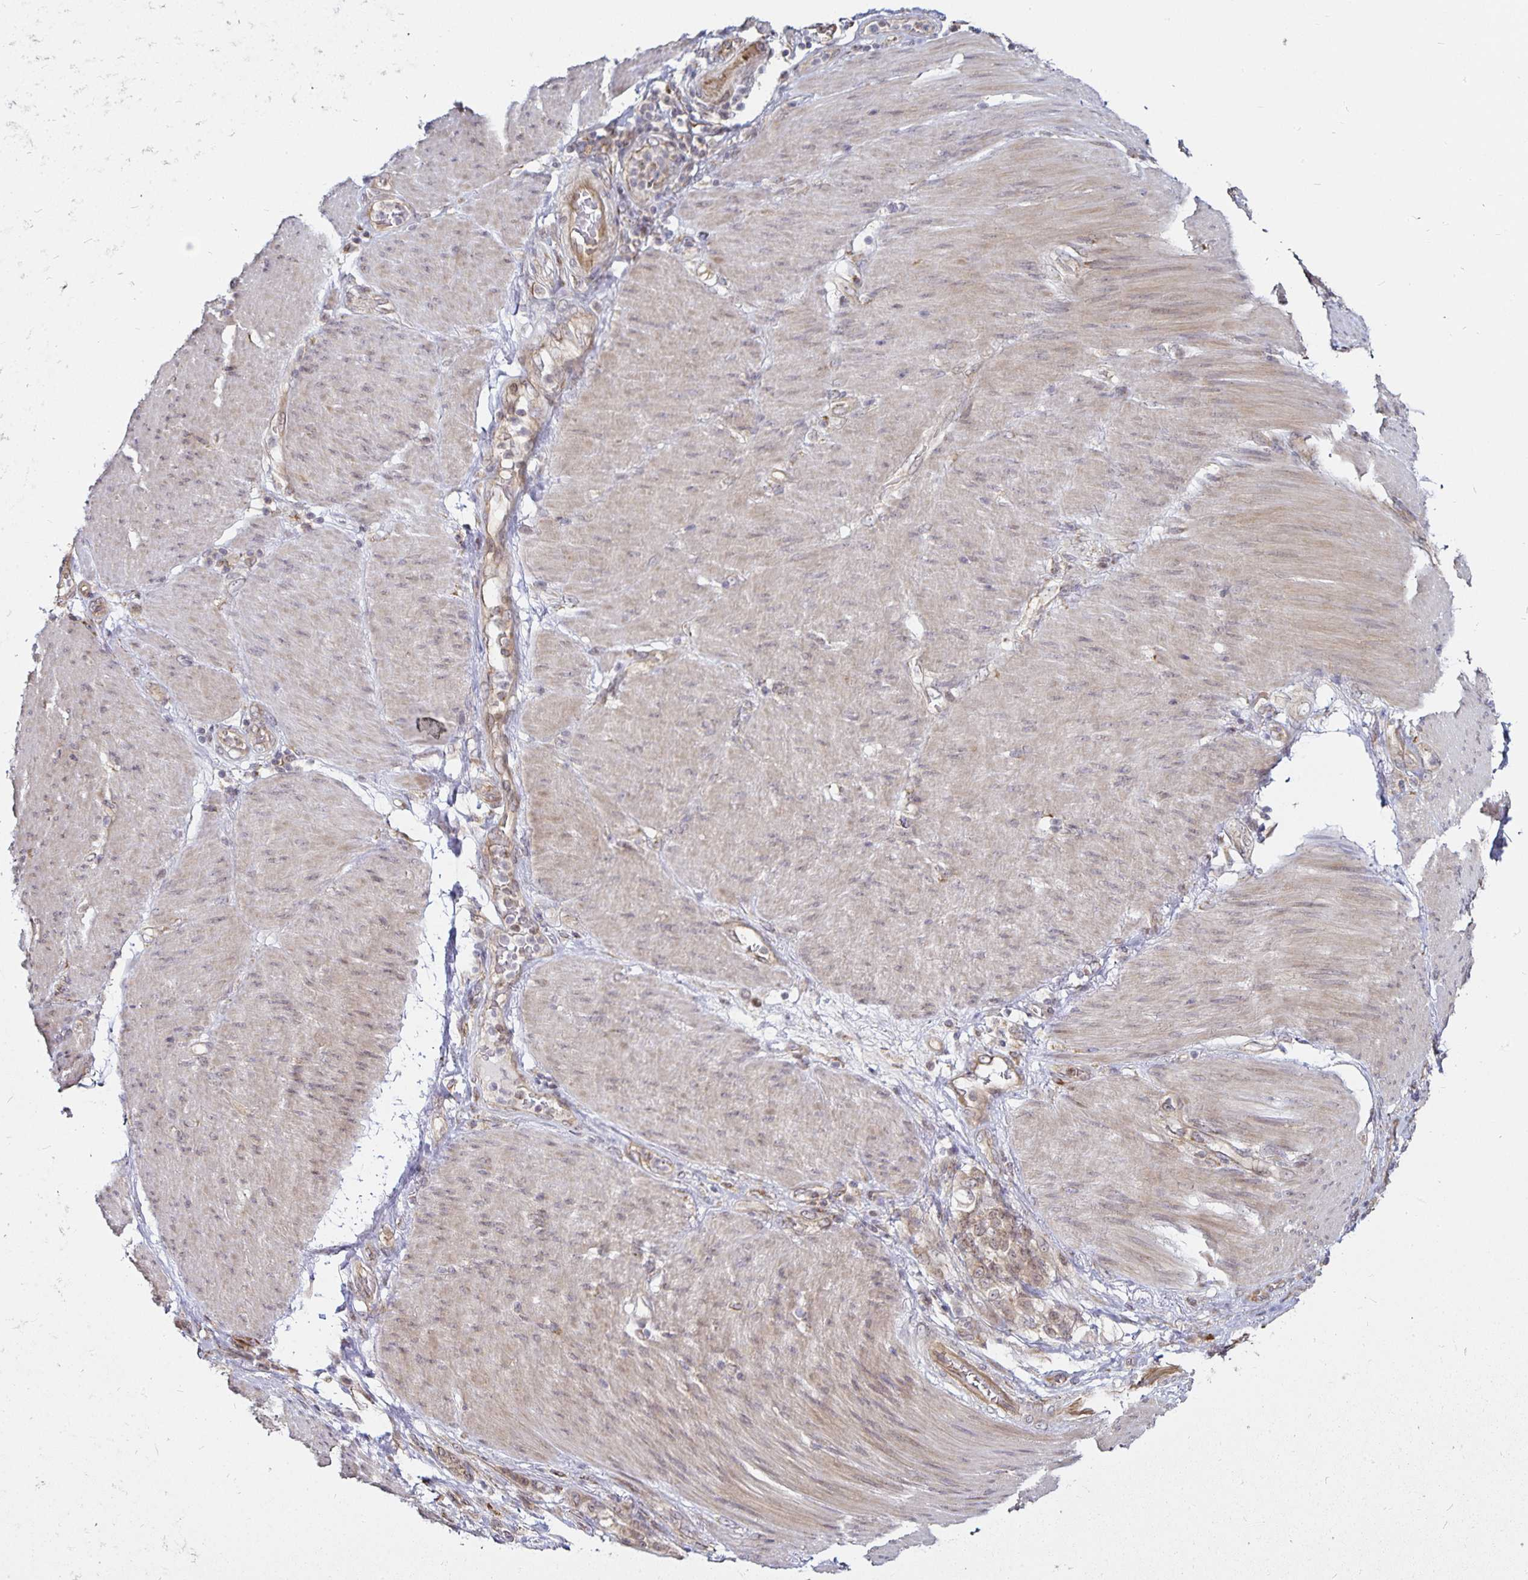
{"staining": {"intensity": "weak", "quantity": "25%-75%", "location": "cytoplasmic/membranous"}, "tissue": "stomach cancer", "cell_type": "Tumor cells", "image_type": "cancer", "snomed": [{"axis": "morphology", "description": "Adenocarcinoma, NOS"}, {"axis": "topography", "description": "Stomach"}], "caption": "Human stomach adenocarcinoma stained for a protein (brown) exhibits weak cytoplasmic/membranous positive positivity in approximately 25%-75% of tumor cells.", "gene": "CYP27A1", "patient": {"sex": "female", "age": 79}}